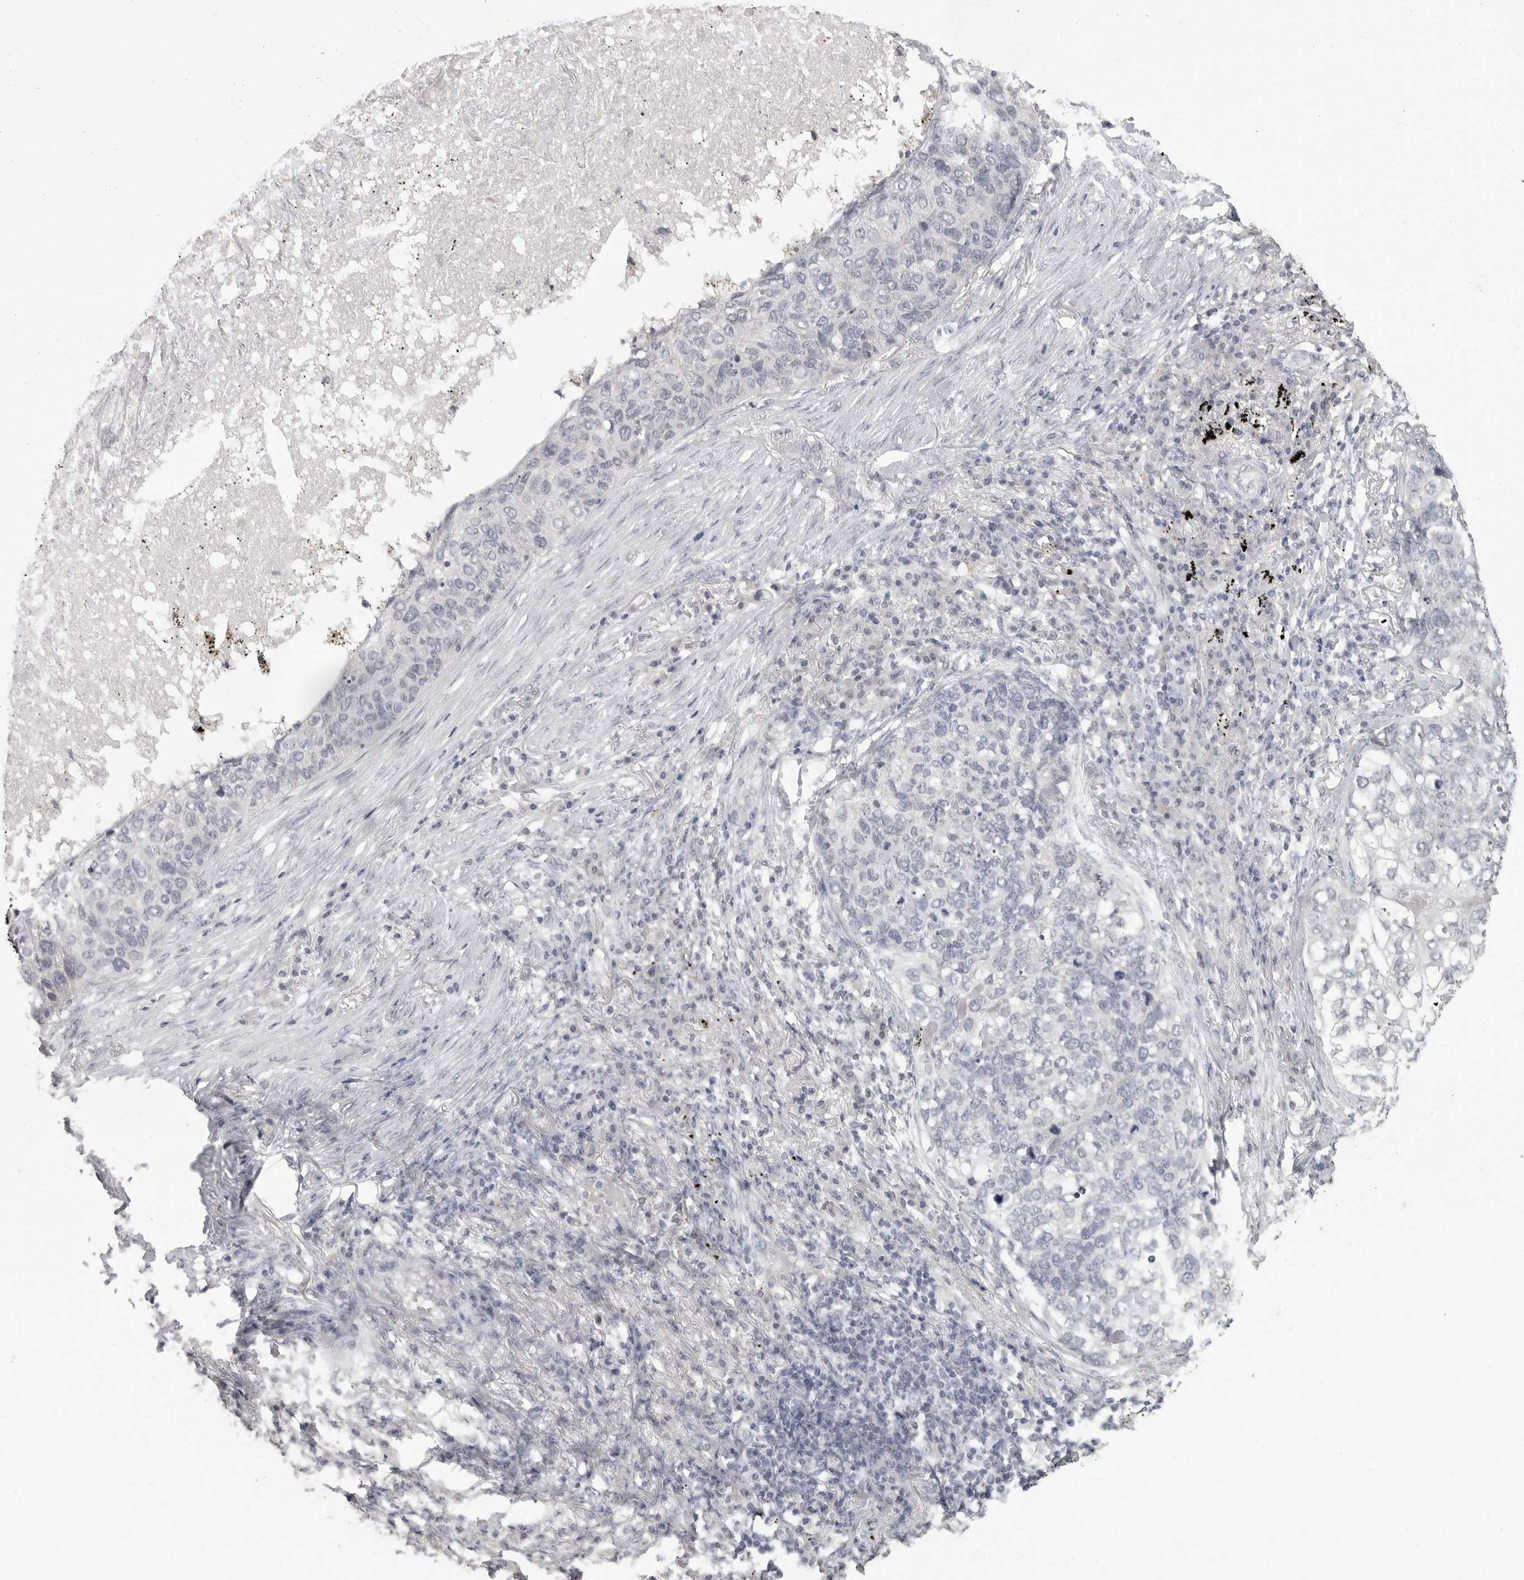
{"staining": {"intensity": "negative", "quantity": "none", "location": "none"}, "tissue": "lung cancer", "cell_type": "Tumor cells", "image_type": "cancer", "snomed": [{"axis": "morphology", "description": "Squamous cell carcinoma, NOS"}, {"axis": "topography", "description": "Lung"}], "caption": "Immunohistochemistry of squamous cell carcinoma (lung) demonstrates no staining in tumor cells.", "gene": "PRSS1", "patient": {"sex": "female", "age": 63}}